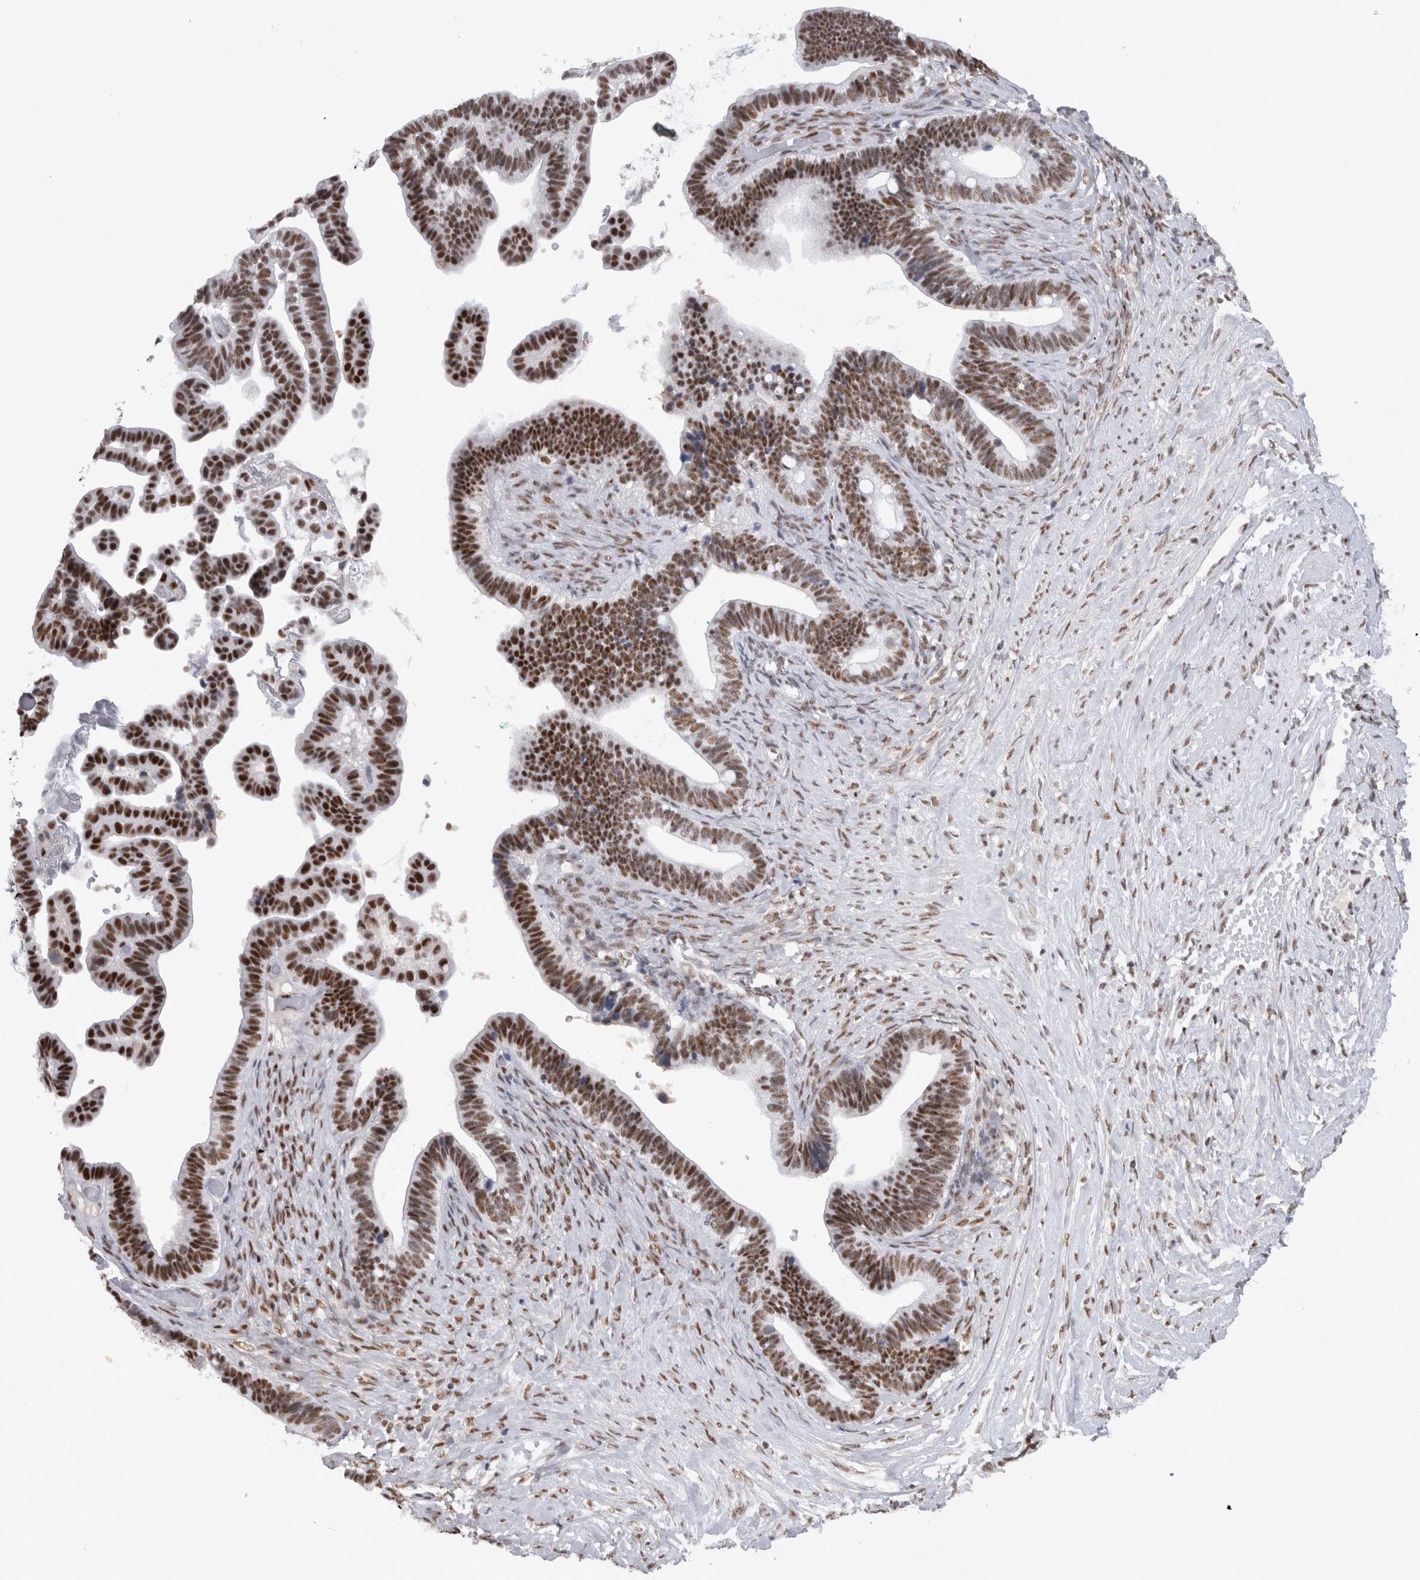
{"staining": {"intensity": "strong", "quantity": ">75%", "location": "nuclear"}, "tissue": "ovarian cancer", "cell_type": "Tumor cells", "image_type": "cancer", "snomed": [{"axis": "morphology", "description": "Cystadenocarcinoma, serous, NOS"}, {"axis": "topography", "description": "Ovary"}], "caption": "Tumor cells reveal high levels of strong nuclear staining in about >75% of cells in human serous cystadenocarcinoma (ovarian).", "gene": "API5", "patient": {"sex": "female", "age": 56}}